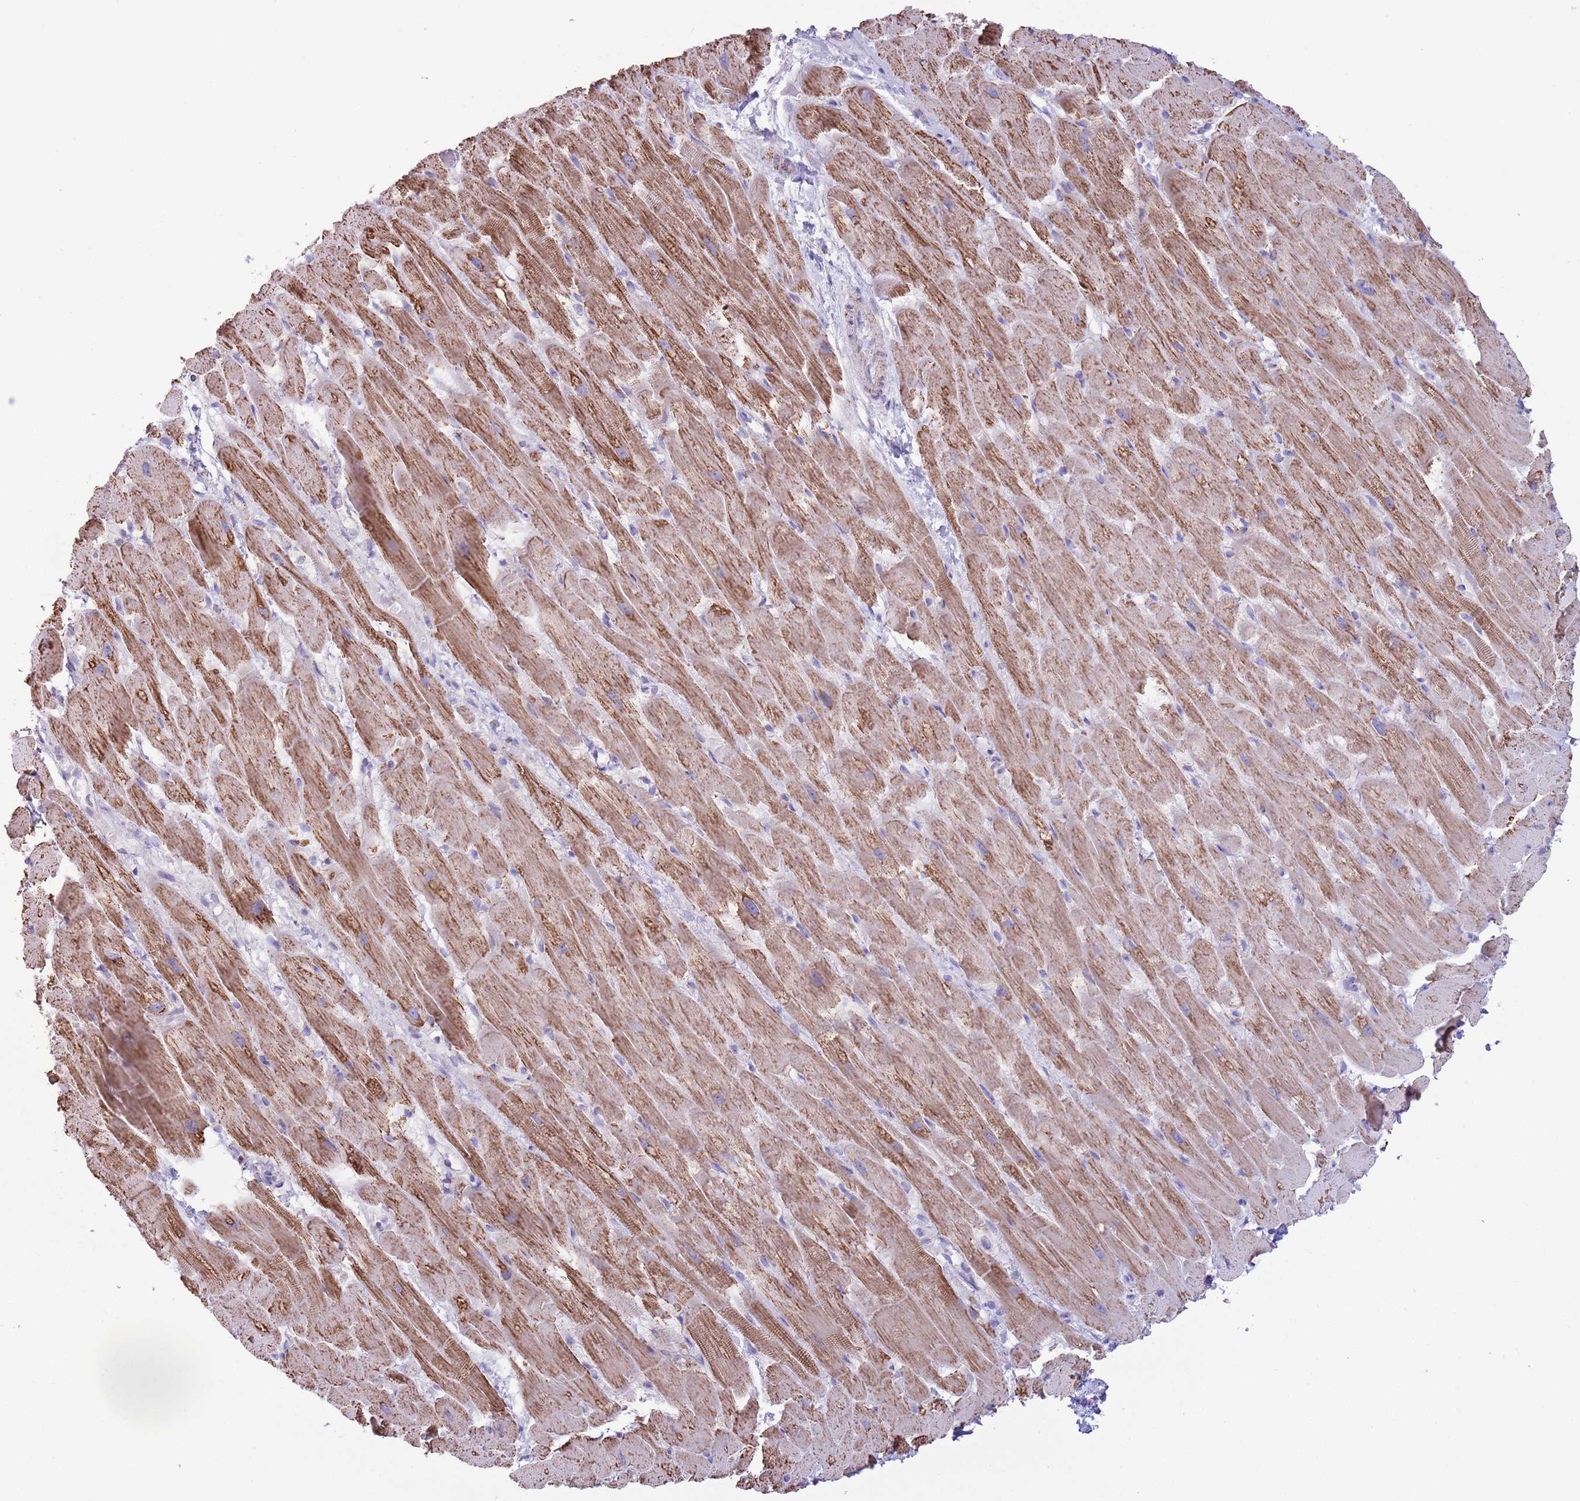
{"staining": {"intensity": "moderate", "quantity": ">75%", "location": "cytoplasmic/membranous"}, "tissue": "heart muscle", "cell_type": "Cardiomyocytes", "image_type": "normal", "snomed": [{"axis": "morphology", "description": "Normal tissue, NOS"}, {"axis": "topography", "description": "Heart"}], "caption": "Unremarkable heart muscle shows moderate cytoplasmic/membranous staining in about >75% of cardiomyocytes Using DAB (3,3'-diaminobenzidine) (brown) and hematoxylin (blue) stains, captured at high magnification using brightfield microscopy..", "gene": "ATP6V1B1", "patient": {"sex": "male", "age": 37}}